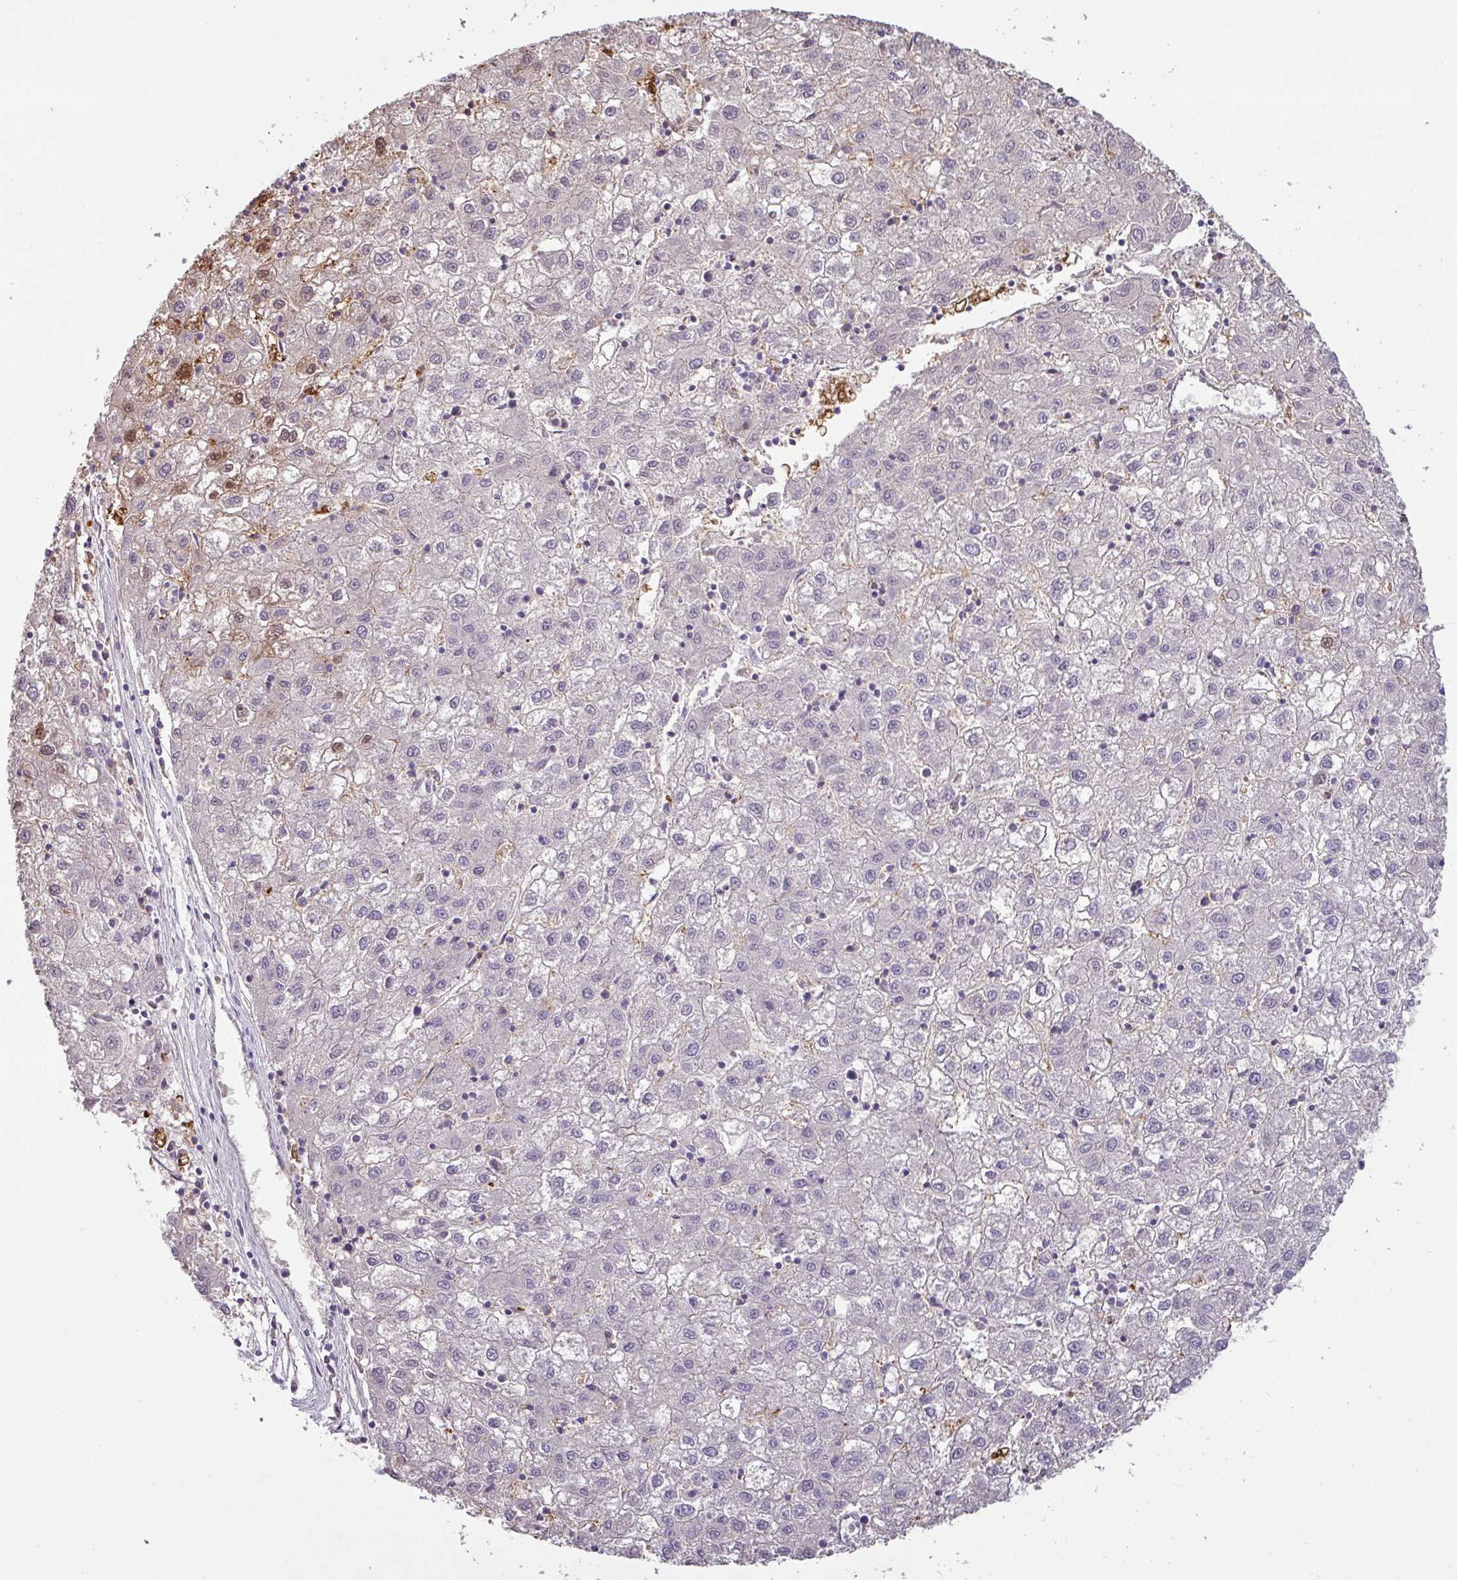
{"staining": {"intensity": "negative", "quantity": "none", "location": "none"}, "tissue": "liver cancer", "cell_type": "Tumor cells", "image_type": "cancer", "snomed": [{"axis": "morphology", "description": "Carcinoma, Hepatocellular, NOS"}, {"axis": "topography", "description": "Liver"}], "caption": "Human hepatocellular carcinoma (liver) stained for a protein using immunohistochemistry (IHC) demonstrates no expression in tumor cells.", "gene": "OR6C6", "patient": {"sex": "male", "age": 72}}